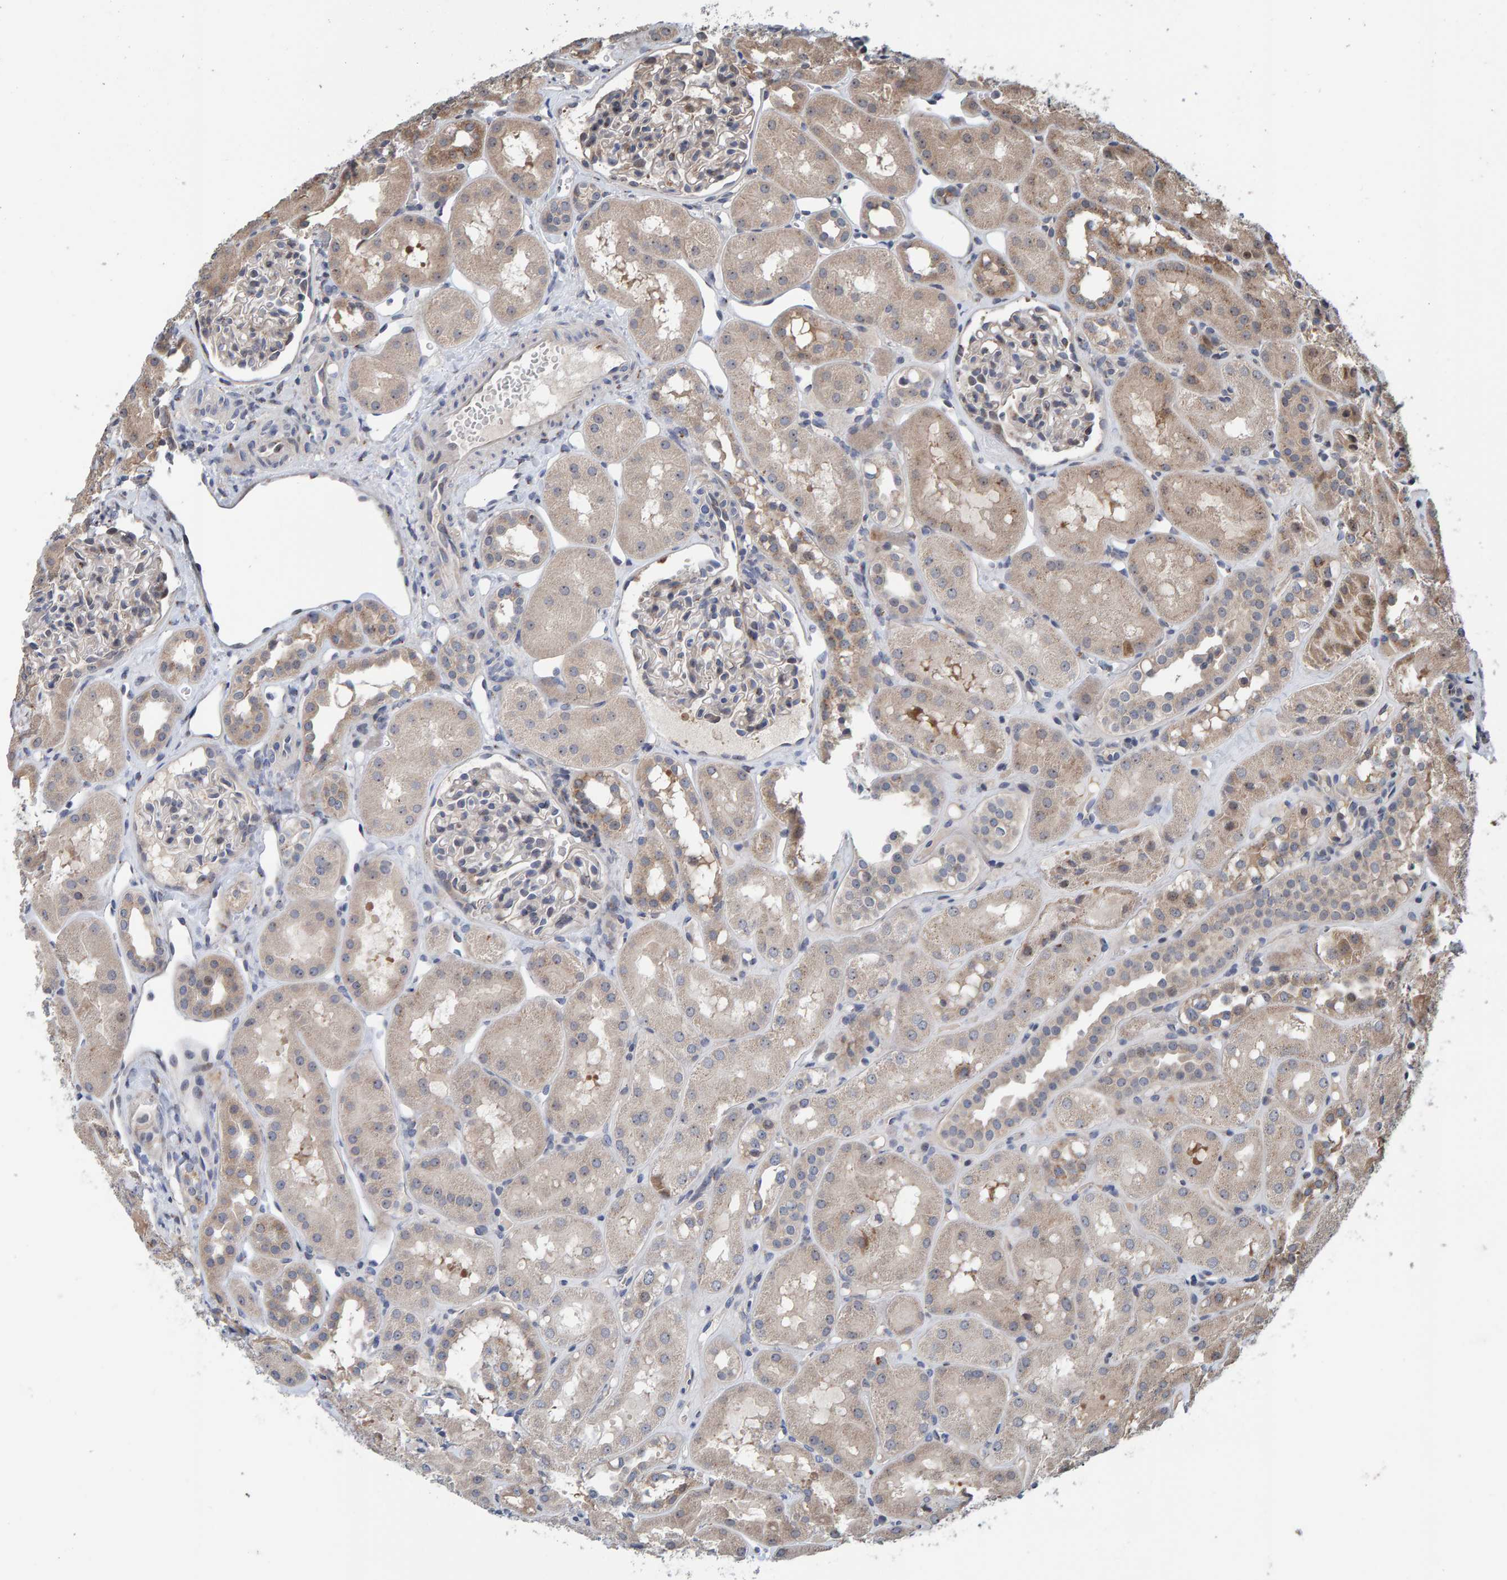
{"staining": {"intensity": "negative", "quantity": "none", "location": "none"}, "tissue": "kidney", "cell_type": "Cells in glomeruli", "image_type": "normal", "snomed": [{"axis": "morphology", "description": "Normal tissue, NOS"}, {"axis": "topography", "description": "Kidney"}], "caption": "An image of human kidney is negative for staining in cells in glomeruli.", "gene": "CCDC25", "patient": {"sex": "male", "age": 16}}